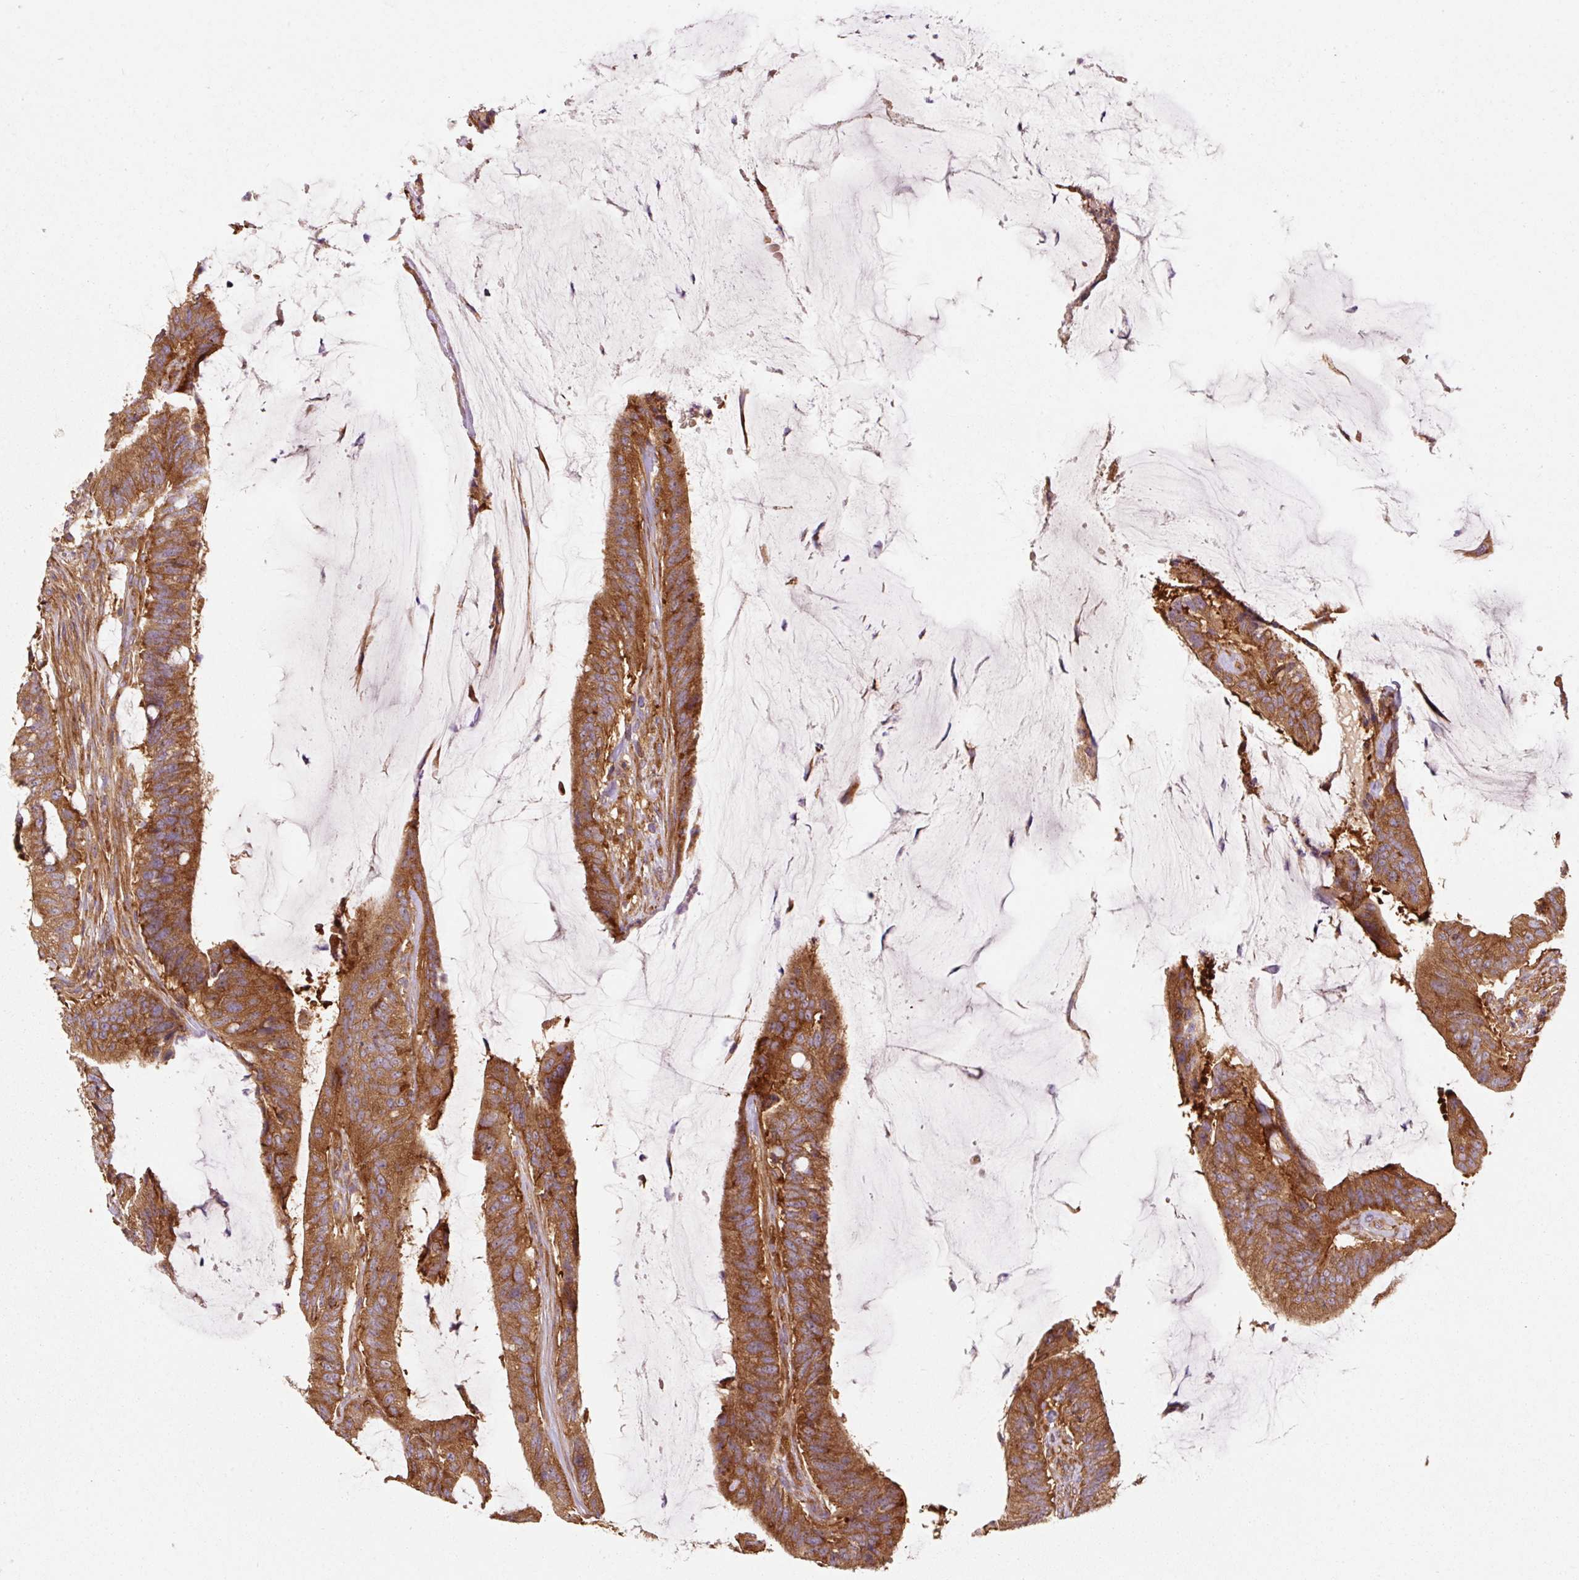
{"staining": {"intensity": "strong", "quantity": ">75%", "location": "cytoplasmic/membranous"}, "tissue": "colorectal cancer", "cell_type": "Tumor cells", "image_type": "cancer", "snomed": [{"axis": "morphology", "description": "Adenocarcinoma, NOS"}, {"axis": "topography", "description": "Colon"}], "caption": "Adenocarcinoma (colorectal) stained for a protein (brown) reveals strong cytoplasmic/membranous positive positivity in about >75% of tumor cells.", "gene": "EIF2S2", "patient": {"sex": "female", "age": 43}}